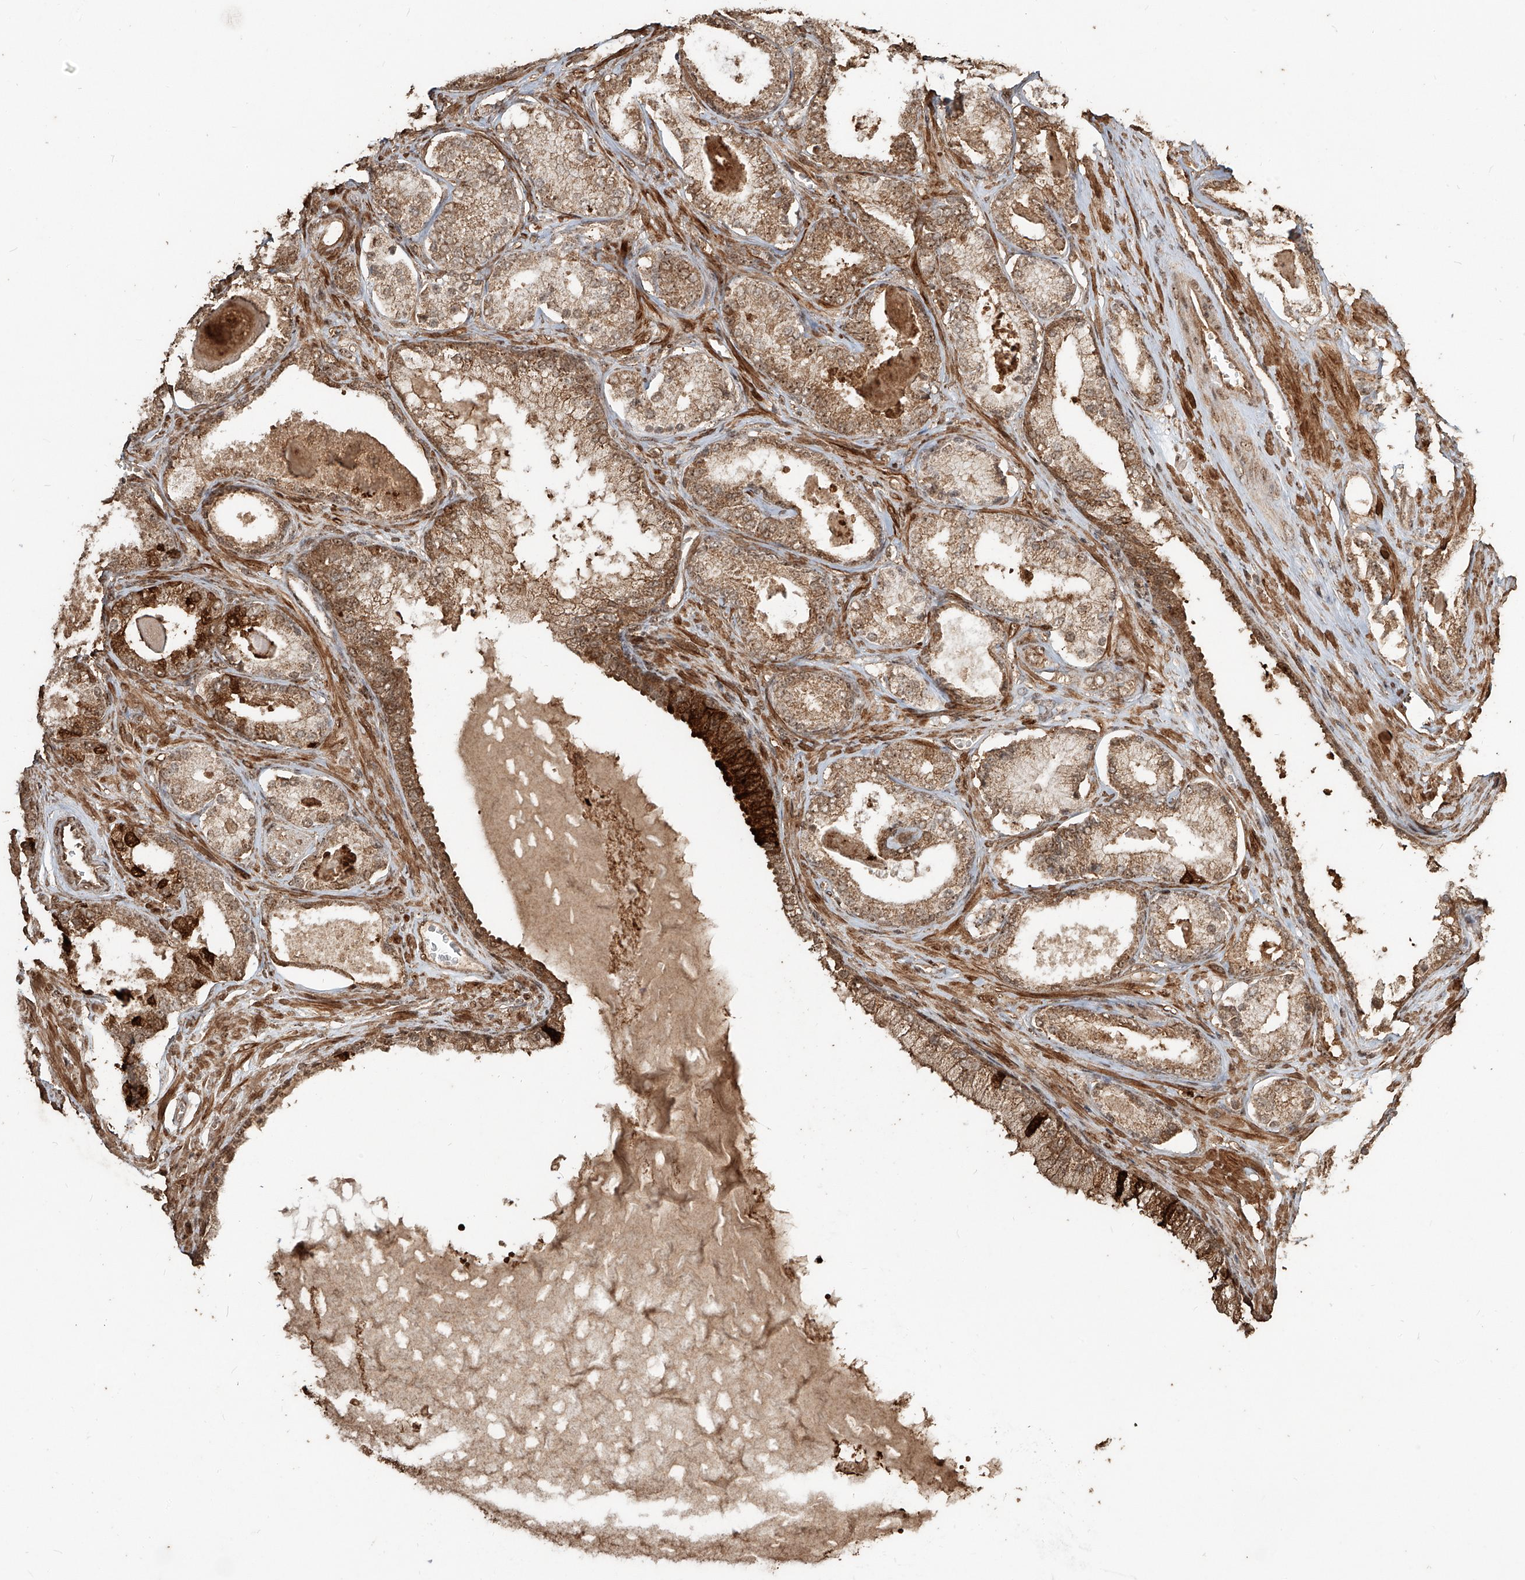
{"staining": {"intensity": "moderate", "quantity": ">75%", "location": "cytoplasmic/membranous,nuclear"}, "tissue": "prostate cancer", "cell_type": "Tumor cells", "image_type": "cancer", "snomed": [{"axis": "morphology", "description": "Adenocarcinoma, Low grade"}, {"axis": "topography", "description": "Prostate"}], "caption": "Protein expression analysis of prostate cancer (low-grade adenocarcinoma) displays moderate cytoplasmic/membranous and nuclear staining in approximately >75% of tumor cells.", "gene": "ZNF660", "patient": {"sex": "male", "age": 70}}